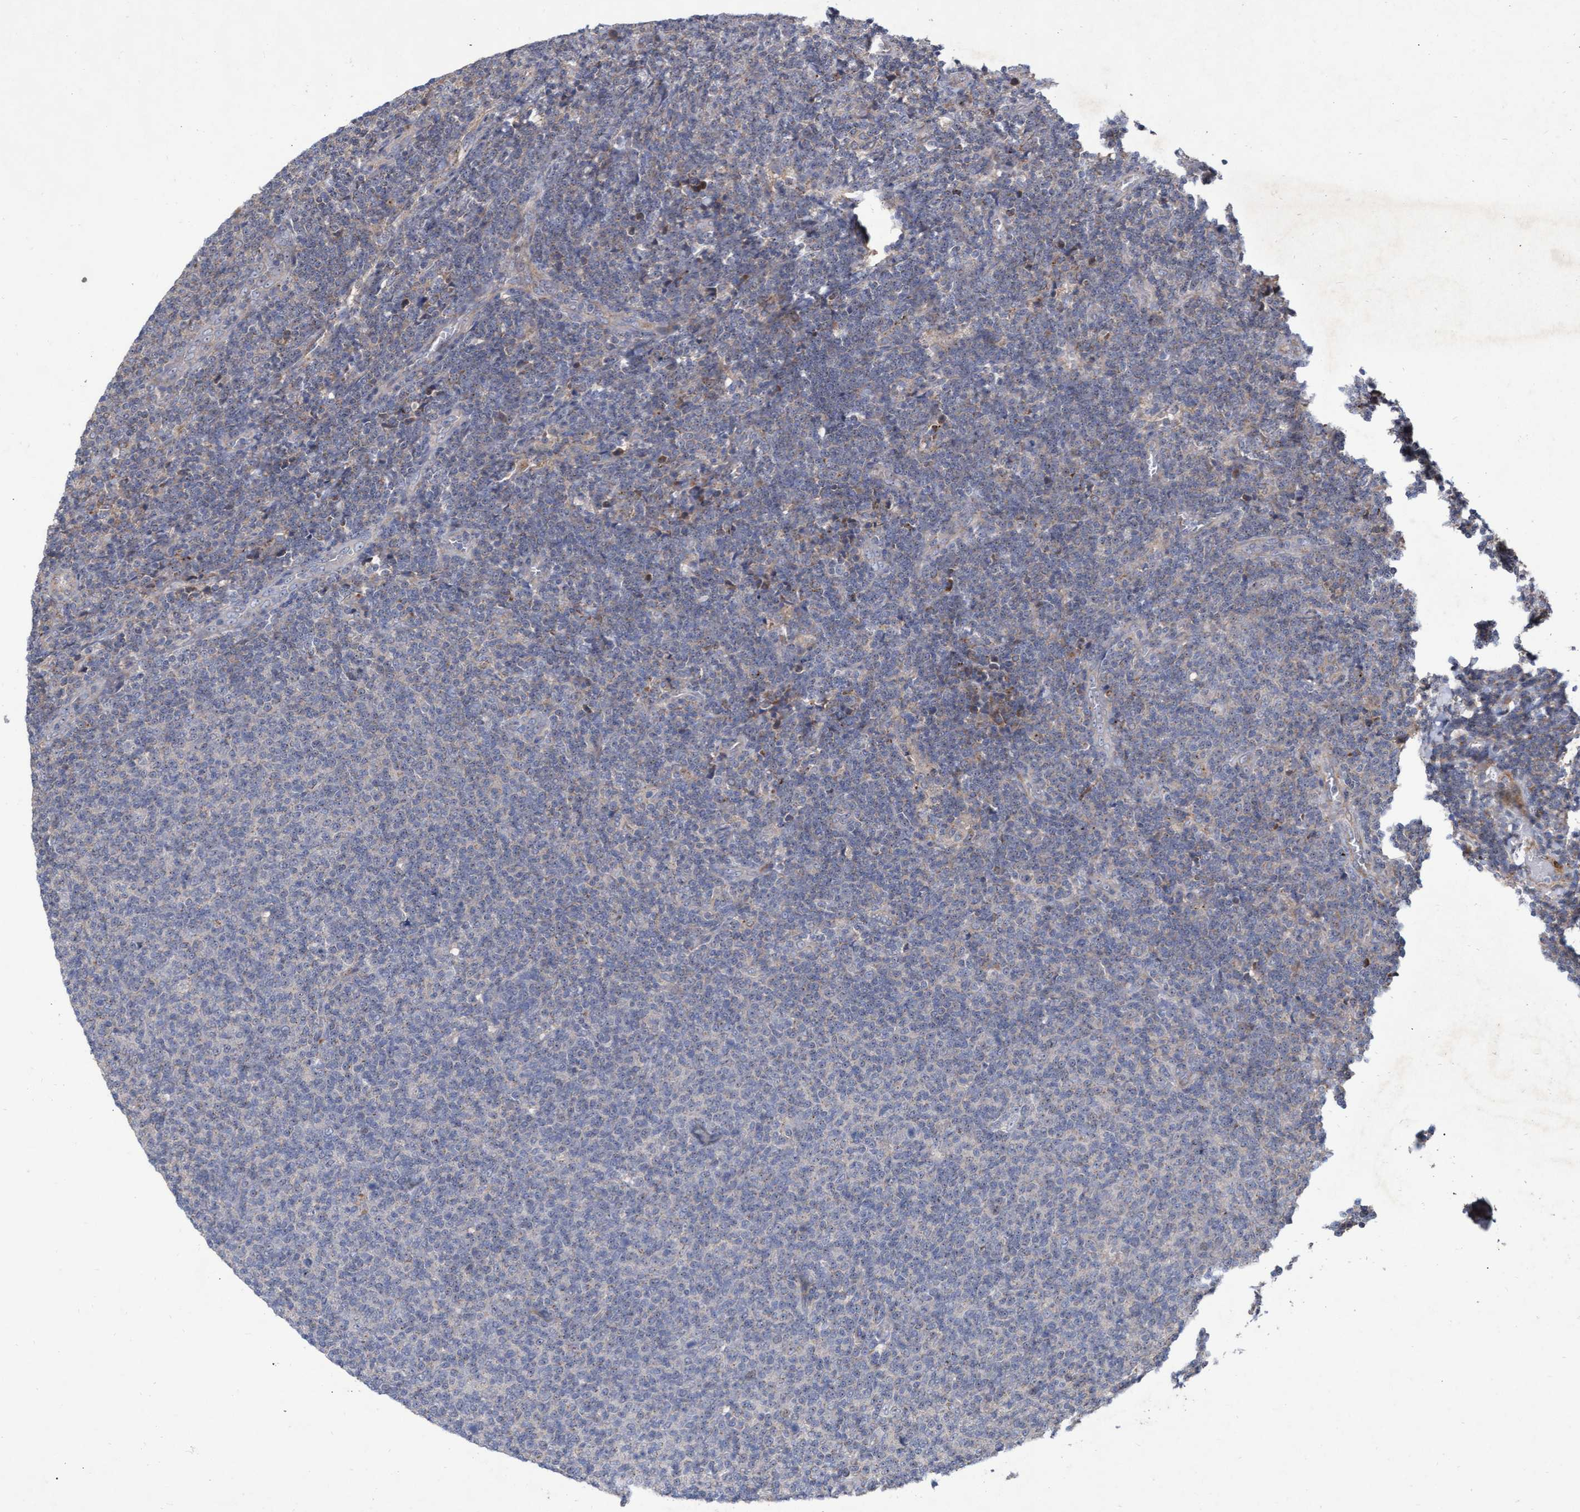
{"staining": {"intensity": "negative", "quantity": "none", "location": "none"}, "tissue": "lymphoma", "cell_type": "Tumor cells", "image_type": "cancer", "snomed": [{"axis": "morphology", "description": "Malignant lymphoma, non-Hodgkin's type, Low grade"}, {"axis": "topography", "description": "Lymph node"}], "caption": "Tumor cells show no significant staining in low-grade malignant lymphoma, non-Hodgkin's type. (DAB (3,3'-diaminobenzidine) immunohistochemistry (IHC) with hematoxylin counter stain).", "gene": "ABCF2", "patient": {"sex": "male", "age": 66}}